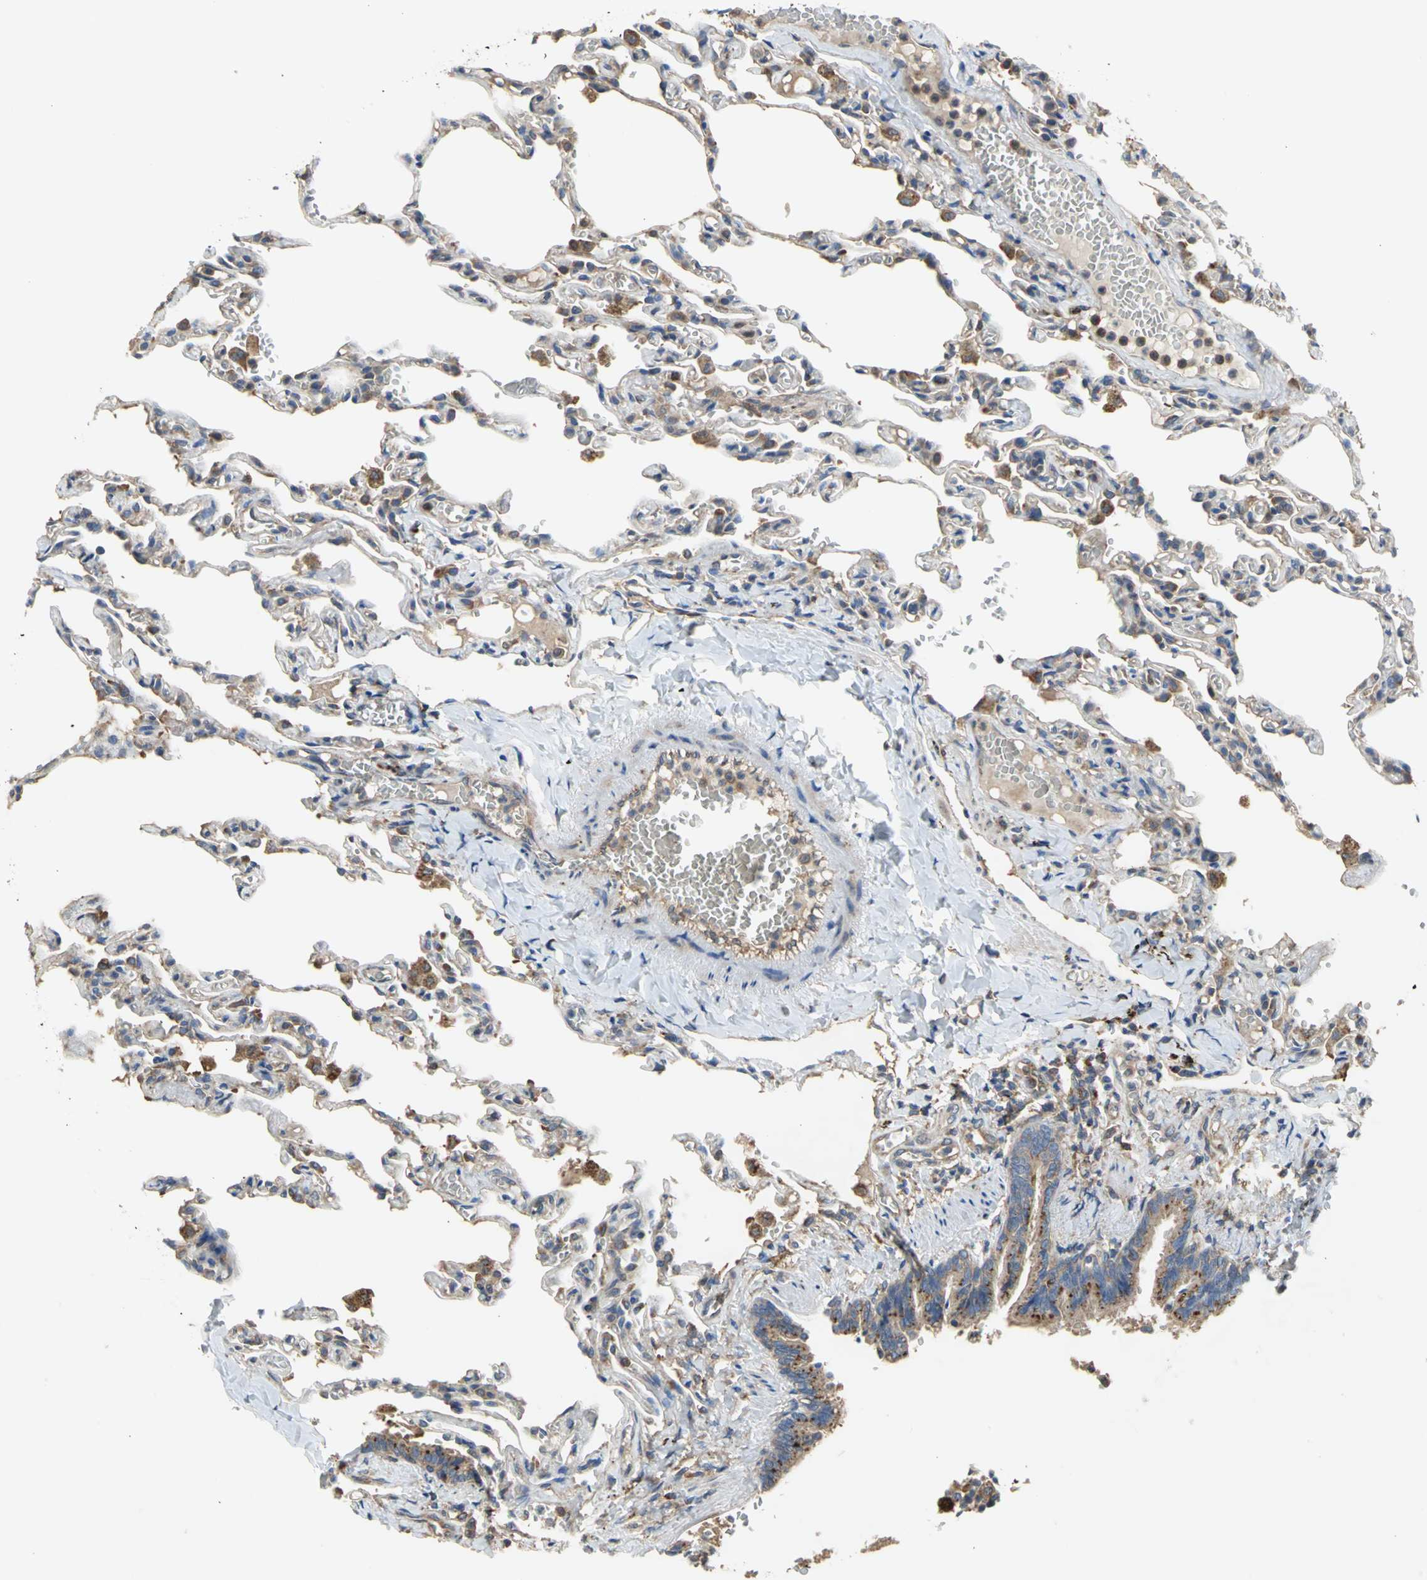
{"staining": {"intensity": "weak", "quantity": "25%-75%", "location": "cytoplasmic/membranous"}, "tissue": "lung", "cell_type": "Alveolar cells", "image_type": "normal", "snomed": [{"axis": "morphology", "description": "Normal tissue, NOS"}, {"axis": "topography", "description": "Lung"}], "caption": "Alveolar cells reveal low levels of weak cytoplasmic/membranous positivity in about 25%-75% of cells in normal lung.", "gene": "DIAPH2", "patient": {"sex": "male", "age": 21}}